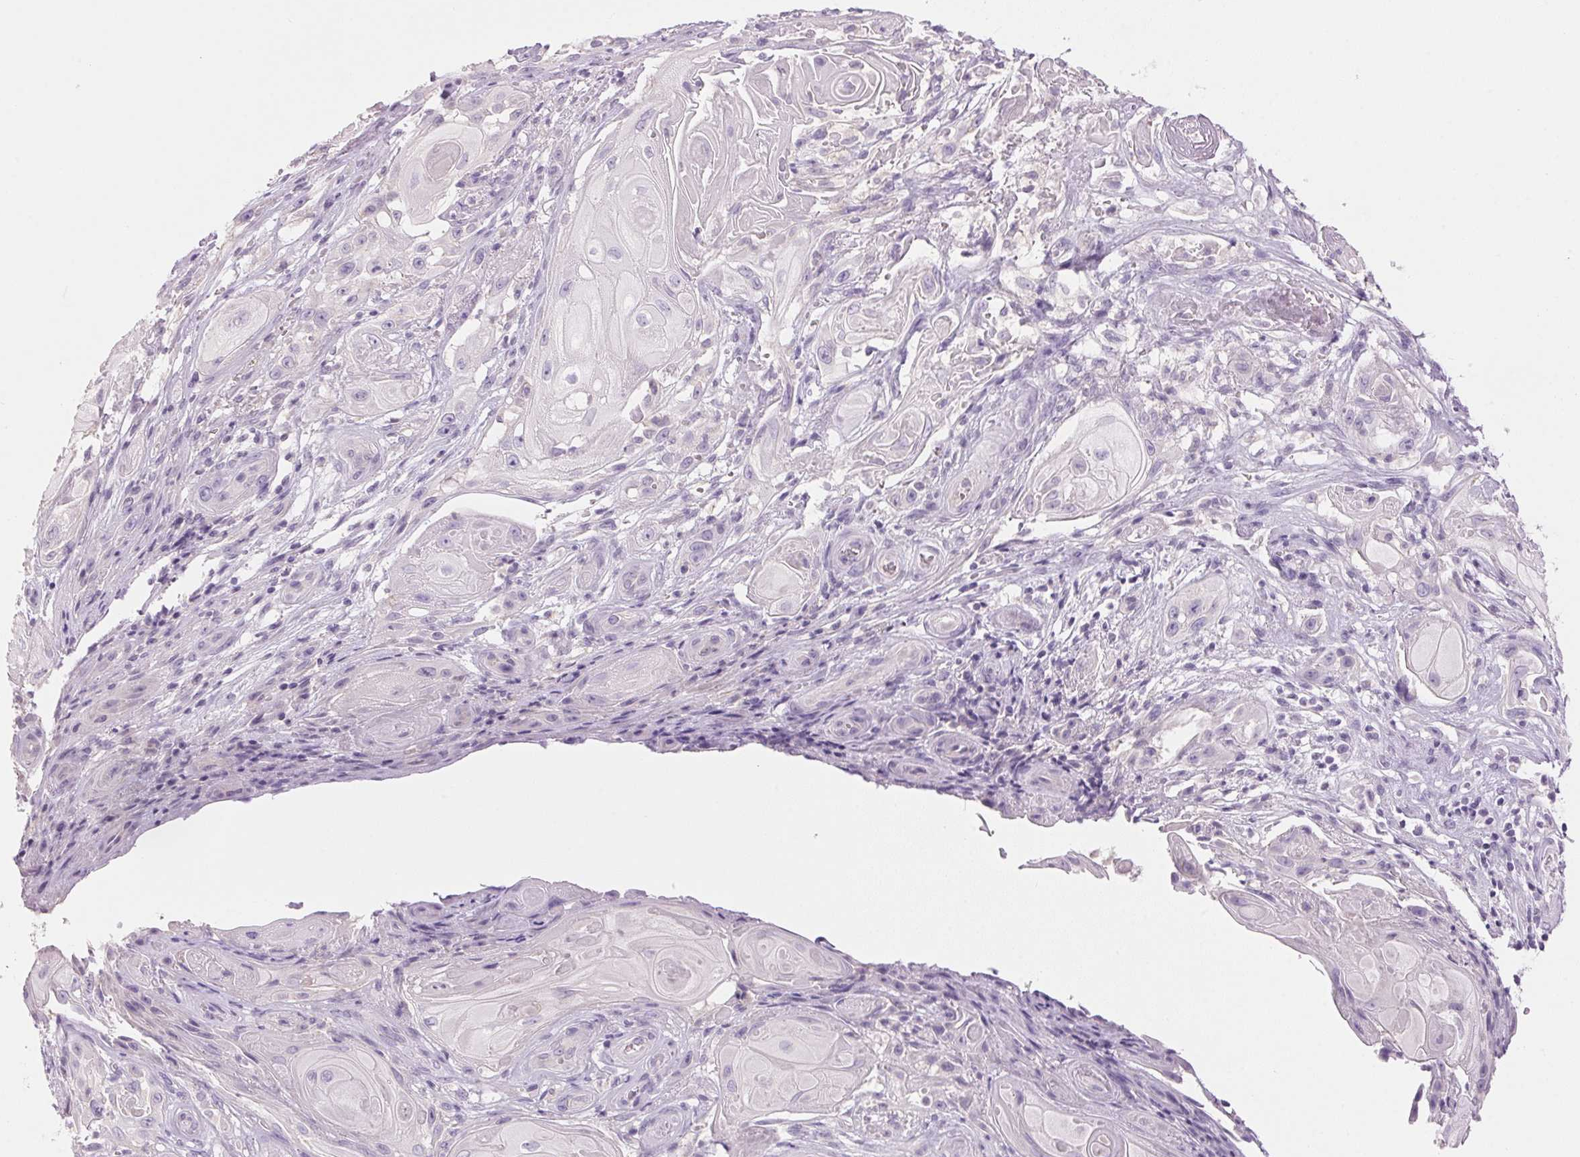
{"staining": {"intensity": "negative", "quantity": "none", "location": "none"}, "tissue": "skin cancer", "cell_type": "Tumor cells", "image_type": "cancer", "snomed": [{"axis": "morphology", "description": "Squamous cell carcinoma, NOS"}, {"axis": "topography", "description": "Skin"}], "caption": "This is an IHC image of skin squamous cell carcinoma. There is no staining in tumor cells.", "gene": "HSD17B2", "patient": {"sex": "male", "age": 62}}